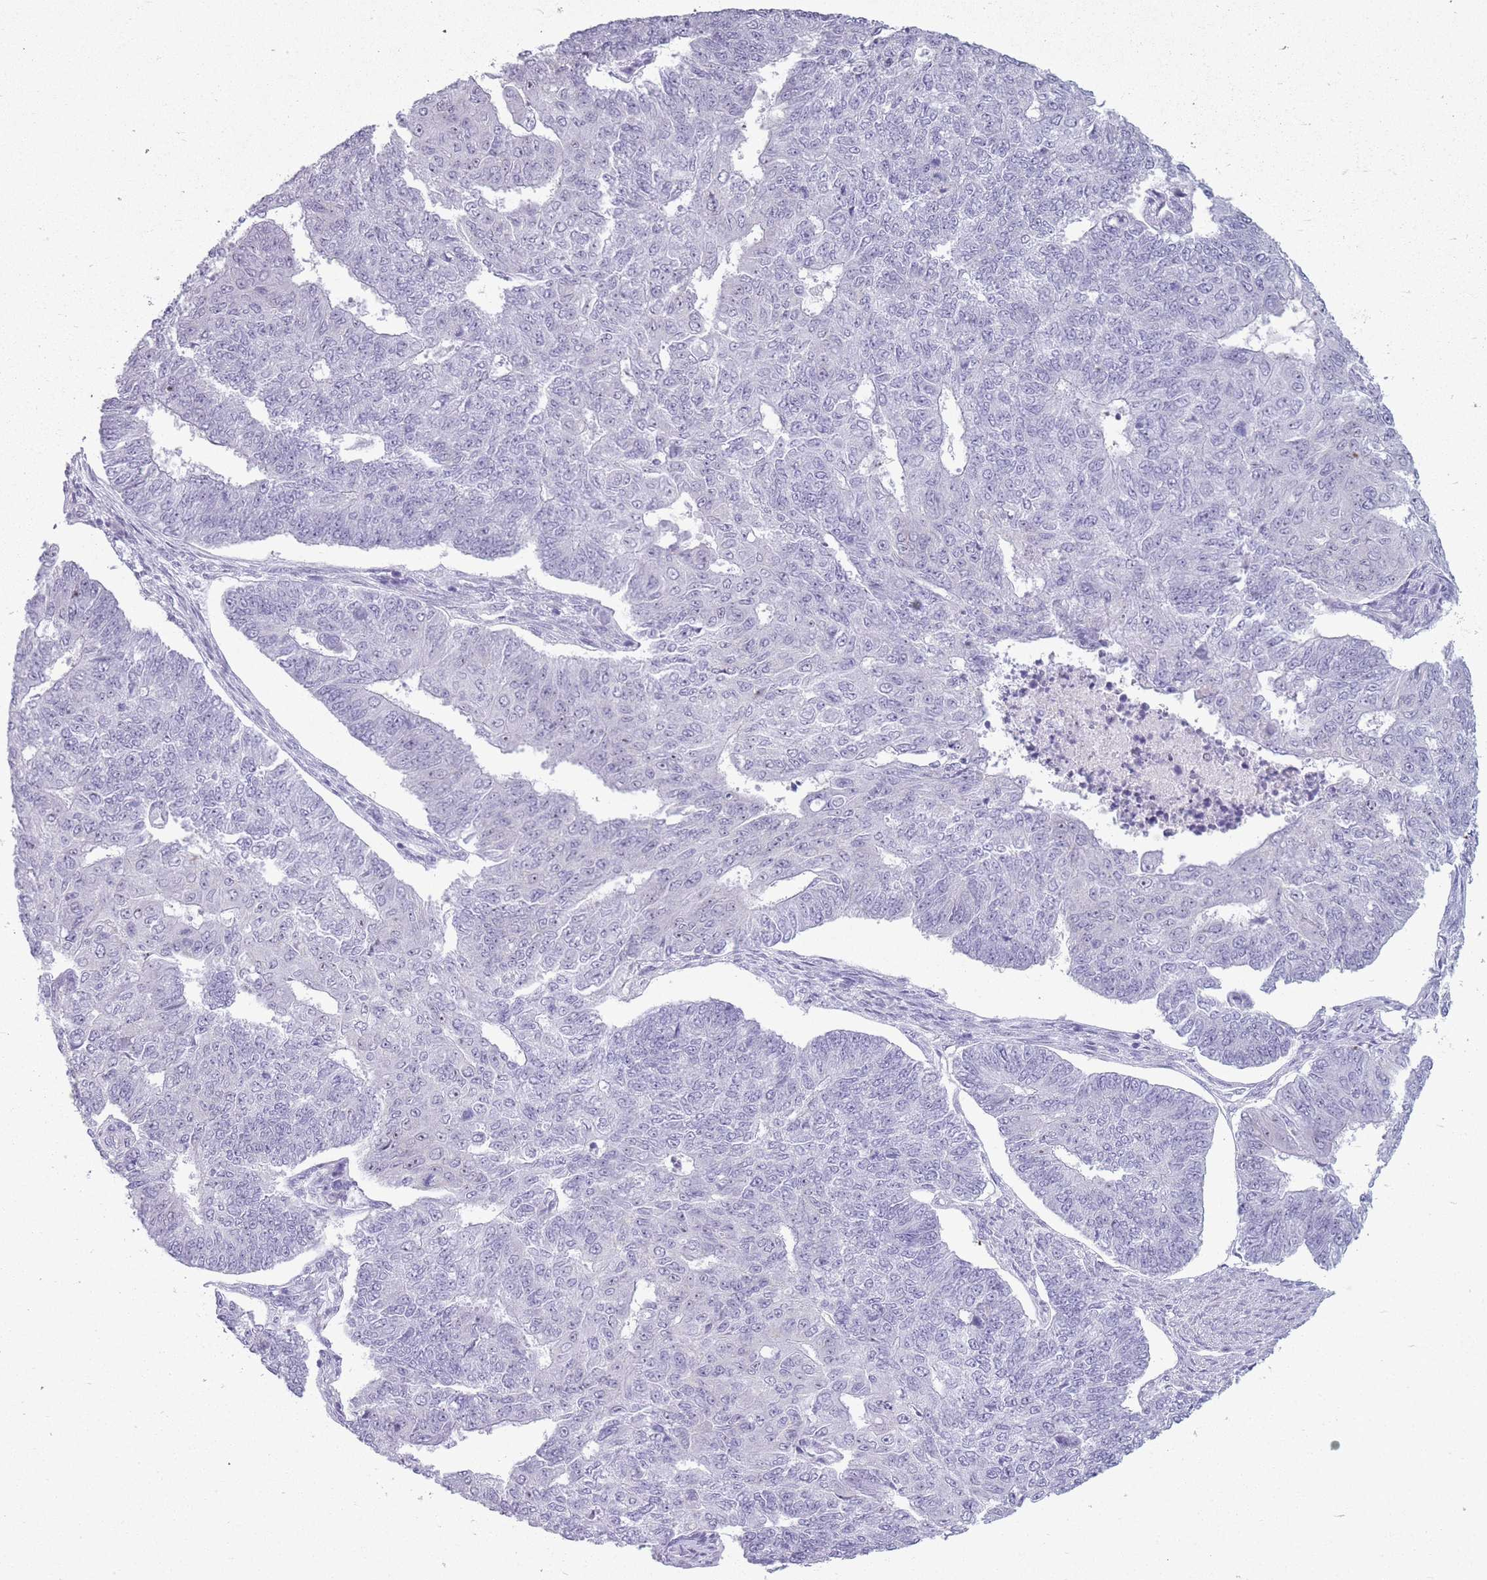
{"staining": {"intensity": "negative", "quantity": "none", "location": "none"}, "tissue": "endometrial cancer", "cell_type": "Tumor cells", "image_type": "cancer", "snomed": [{"axis": "morphology", "description": "Adenocarcinoma, NOS"}, {"axis": "topography", "description": "Endometrium"}], "caption": "Photomicrograph shows no protein positivity in tumor cells of endometrial cancer tissue. (DAB immunohistochemistry (IHC) visualized using brightfield microscopy, high magnification).", "gene": "GOLGA6D", "patient": {"sex": "female", "age": 32}}